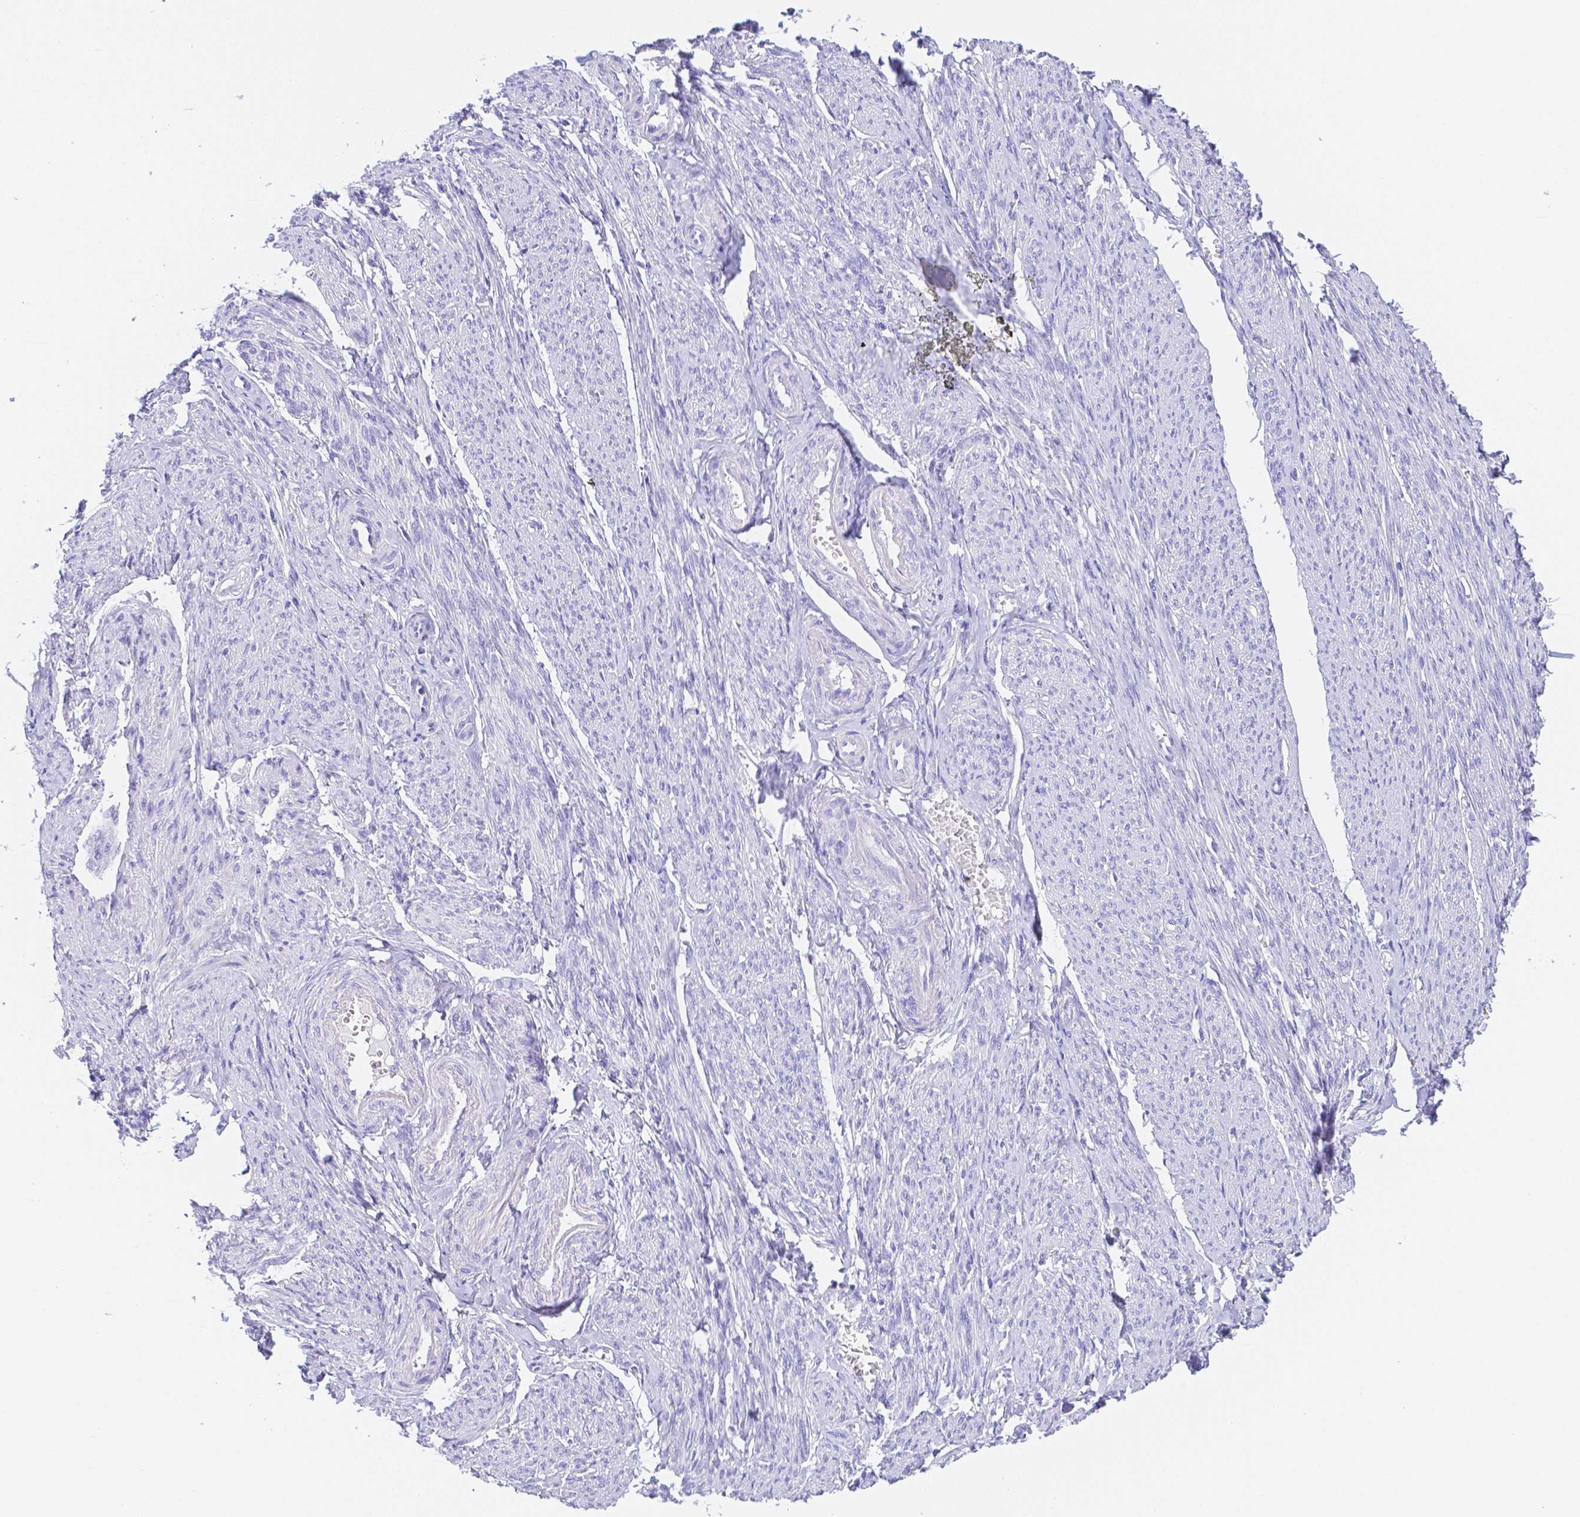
{"staining": {"intensity": "negative", "quantity": "none", "location": "none"}, "tissue": "smooth muscle", "cell_type": "Smooth muscle cells", "image_type": "normal", "snomed": [{"axis": "morphology", "description": "Normal tissue, NOS"}, {"axis": "topography", "description": "Smooth muscle"}], "caption": "Immunohistochemistry of normal human smooth muscle shows no staining in smooth muscle cells.", "gene": "ZG16B", "patient": {"sex": "female", "age": 65}}